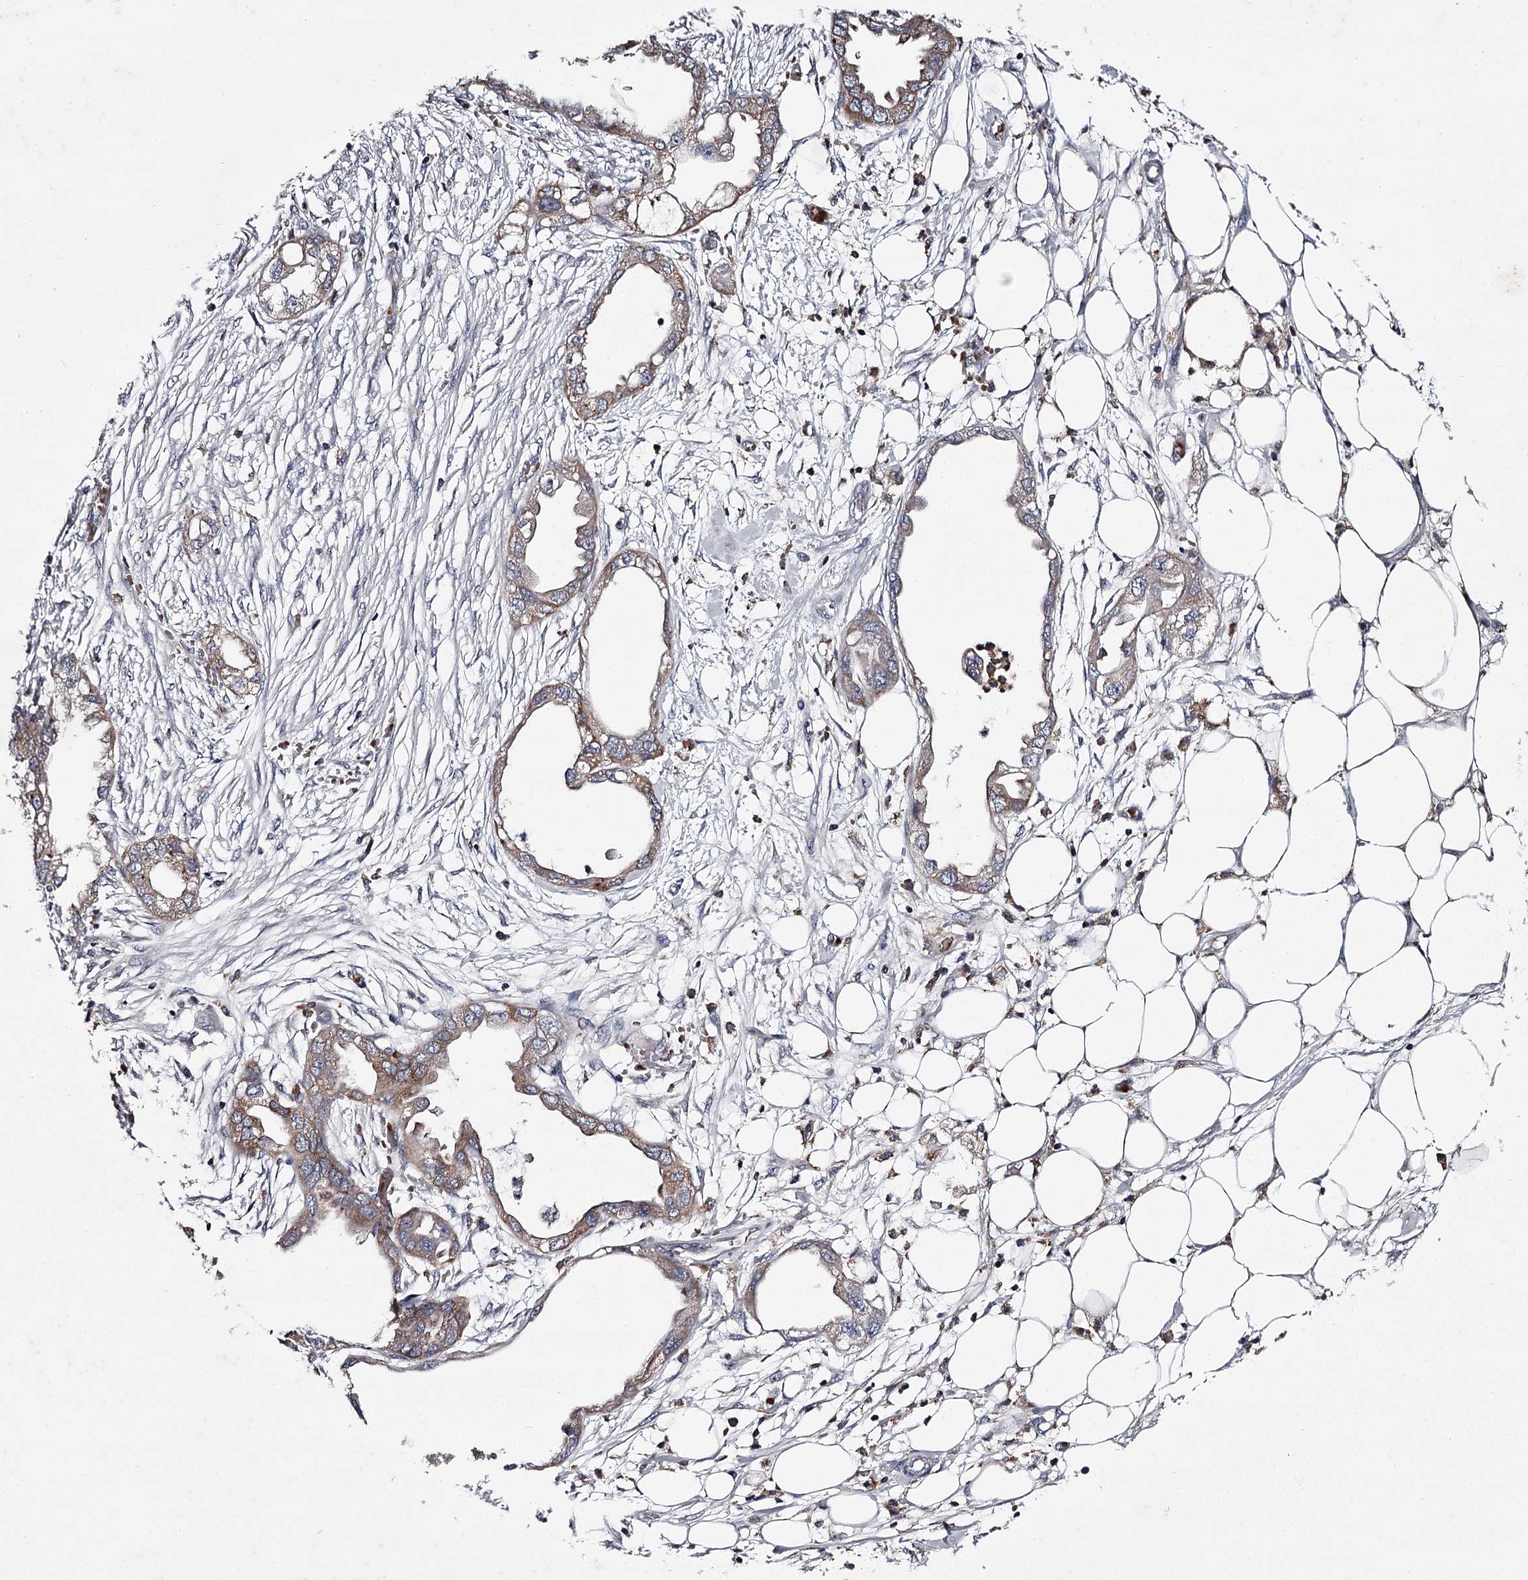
{"staining": {"intensity": "moderate", "quantity": "25%-75%", "location": "cytoplasmic/membranous"}, "tissue": "endometrial cancer", "cell_type": "Tumor cells", "image_type": "cancer", "snomed": [{"axis": "morphology", "description": "Adenocarcinoma, NOS"}, {"axis": "morphology", "description": "Adenocarcinoma, metastatic, NOS"}, {"axis": "topography", "description": "Adipose tissue"}, {"axis": "topography", "description": "Endometrium"}], "caption": "IHC micrograph of human endometrial cancer stained for a protein (brown), which demonstrates medium levels of moderate cytoplasmic/membranous staining in about 25%-75% of tumor cells.", "gene": "RASSF6", "patient": {"sex": "female", "age": 67}}